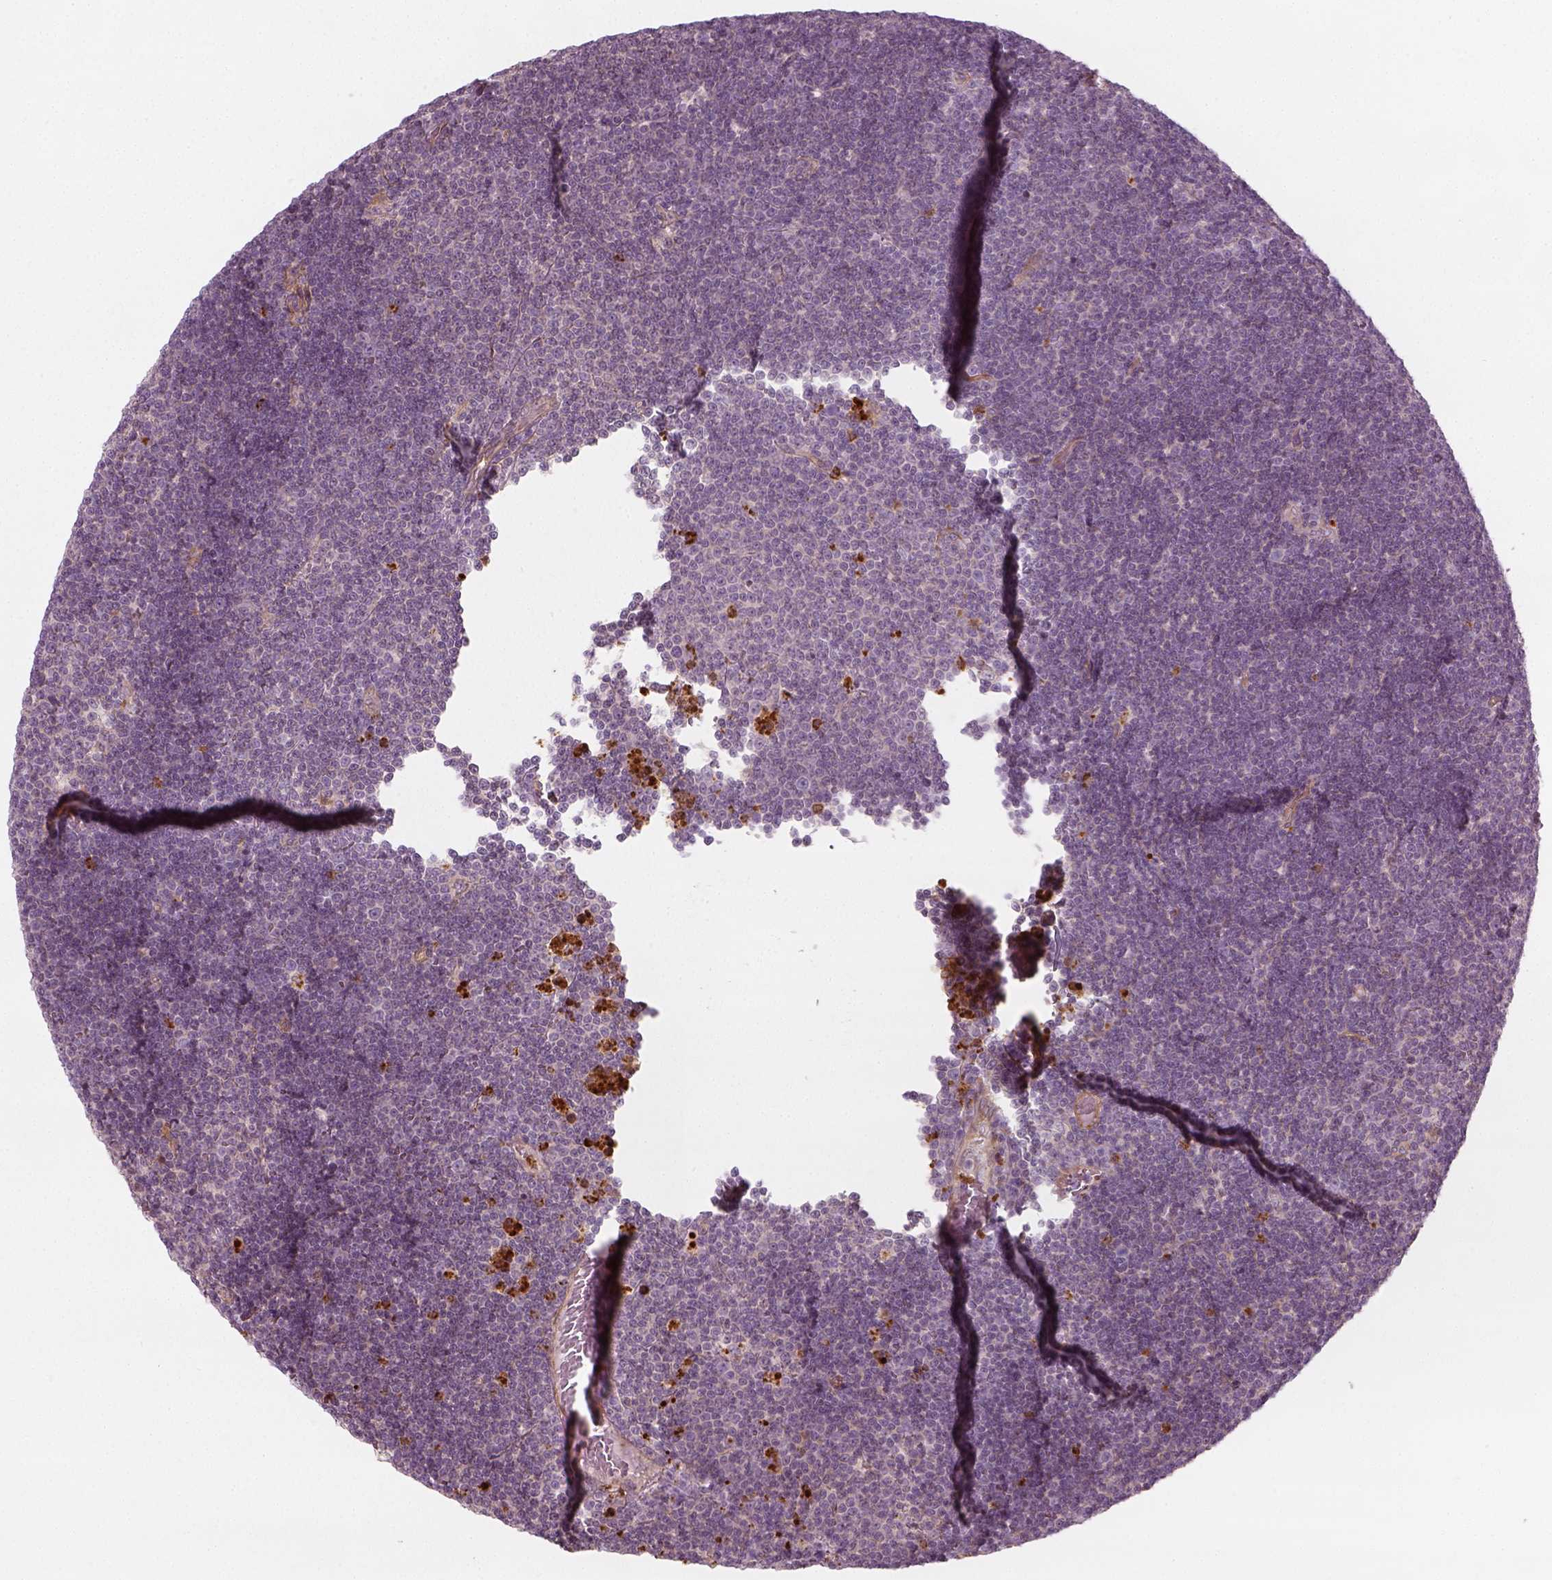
{"staining": {"intensity": "negative", "quantity": "none", "location": "none"}, "tissue": "lymphoma", "cell_type": "Tumor cells", "image_type": "cancer", "snomed": [{"axis": "morphology", "description": "Malignant lymphoma, non-Hodgkin's type, Low grade"}, {"axis": "topography", "description": "Brain"}], "caption": "This is an immunohistochemistry photomicrograph of malignant lymphoma, non-Hodgkin's type (low-grade). There is no staining in tumor cells.", "gene": "NPTN", "patient": {"sex": "female", "age": 66}}